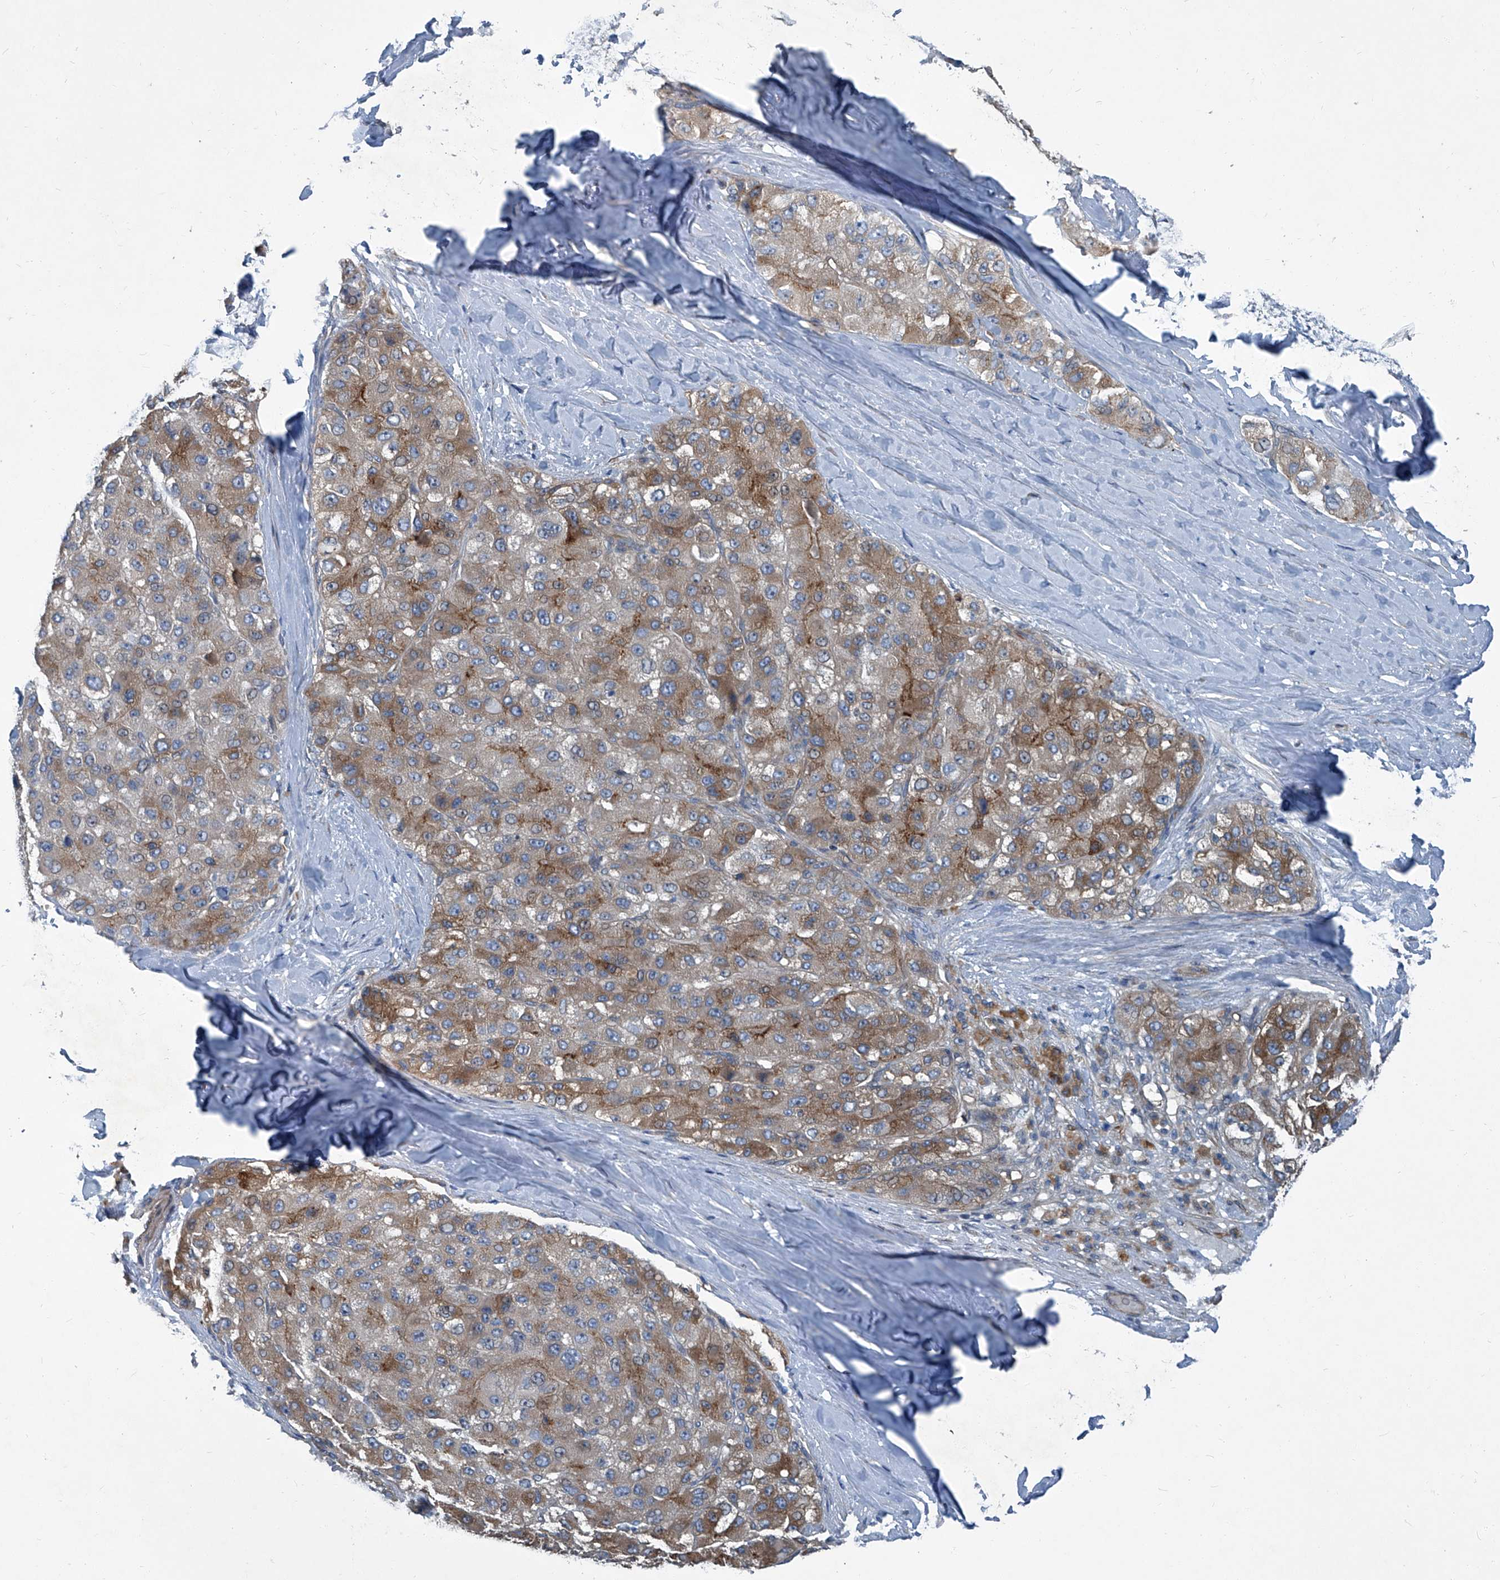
{"staining": {"intensity": "moderate", "quantity": ">75%", "location": "cytoplasmic/membranous"}, "tissue": "liver cancer", "cell_type": "Tumor cells", "image_type": "cancer", "snomed": [{"axis": "morphology", "description": "Carcinoma, Hepatocellular, NOS"}, {"axis": "topography", "description": "Liver"}], "caption": "There is medium levels of moderate cytoplasmic/membranous positivity in tumor cells of hepatocellular carcinoma (liver), as demonstrated by immunohistochemical staining (brown color).", "gene": "SLC26A11", "patient": {"sex": "male", "age": 80}}